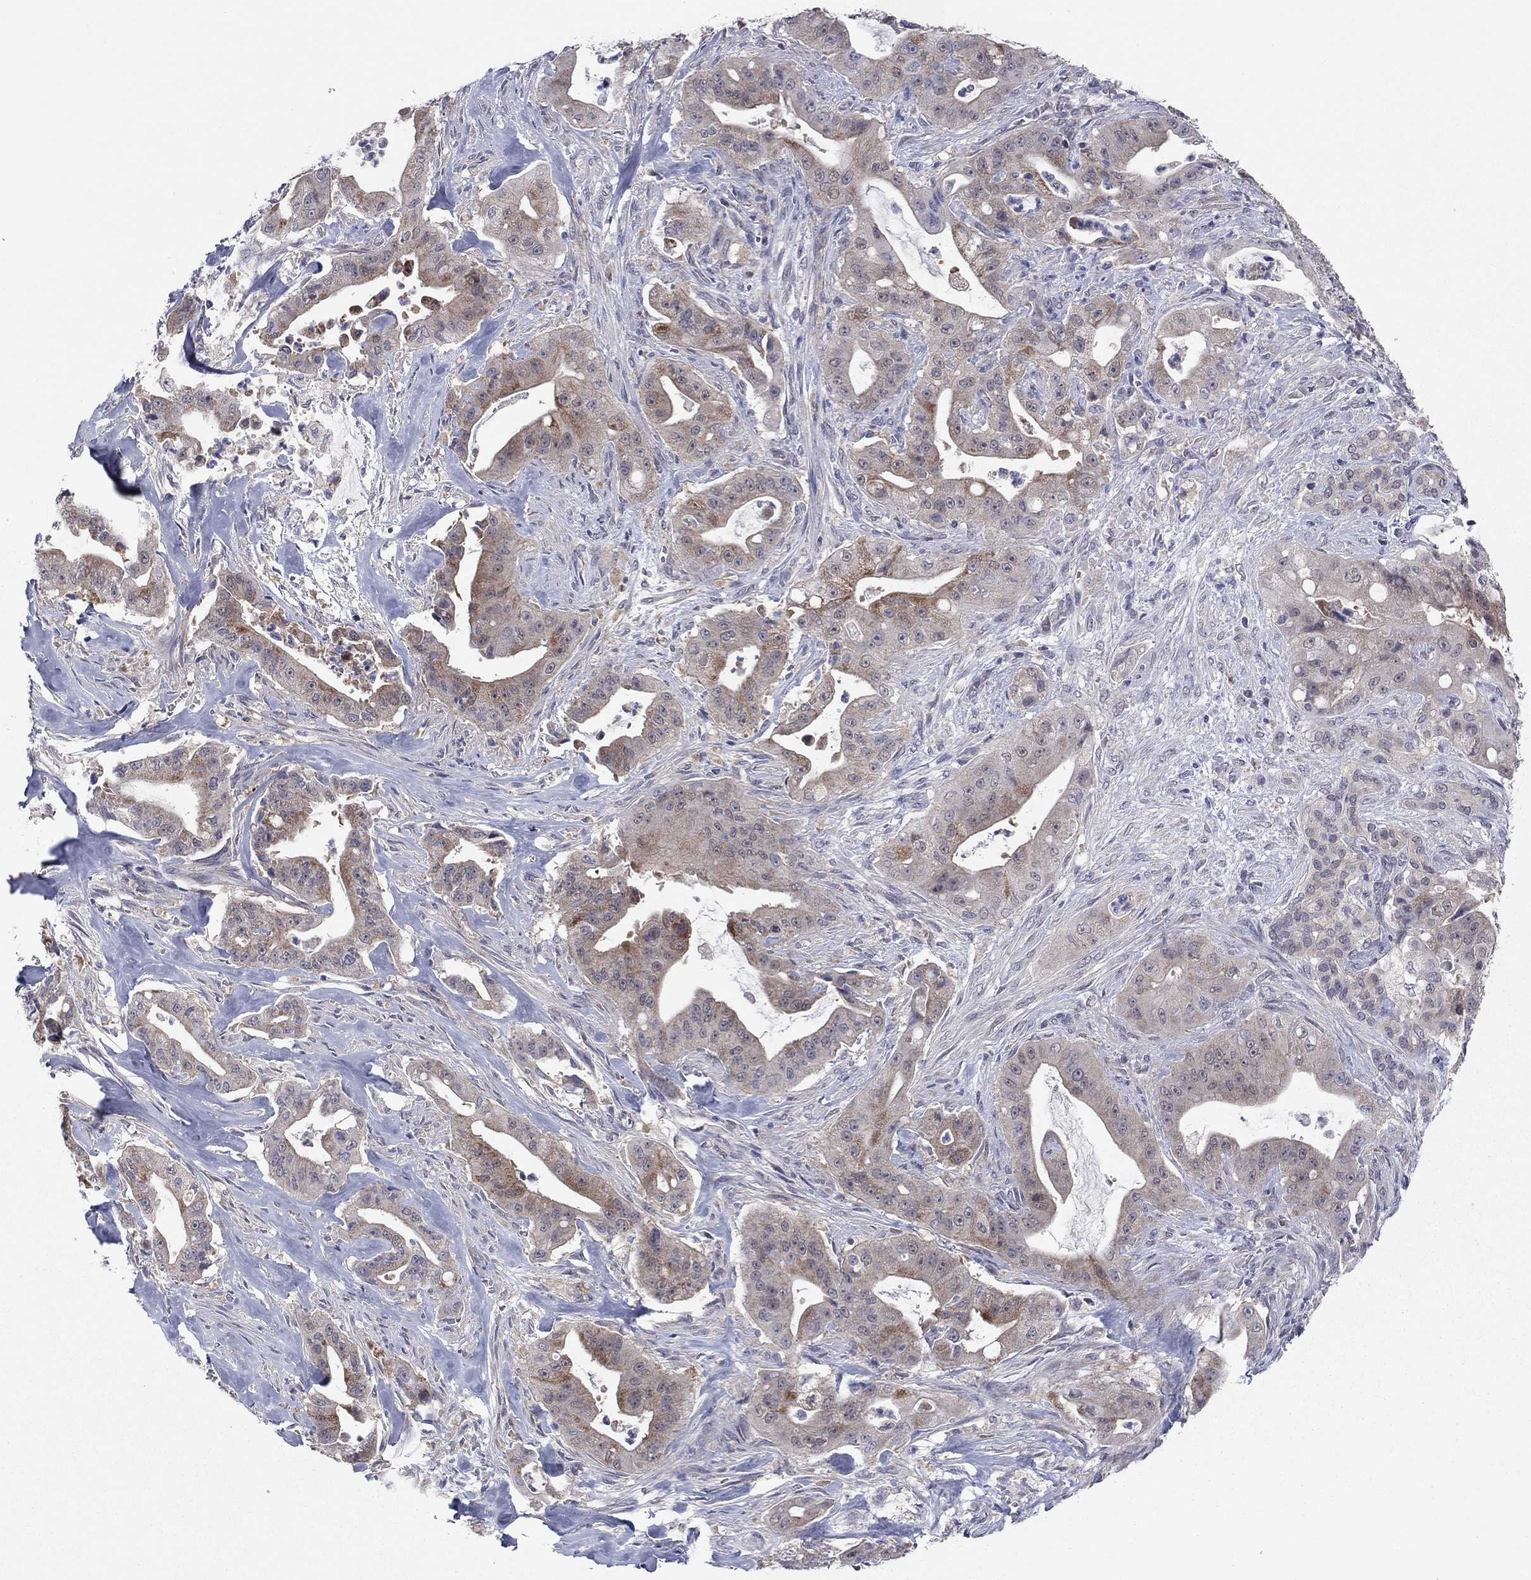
{"staining": {"intensity": "moderate", "quantity": "<25%", "location": "cytoplasmic/membranous"}, "tissue": "pancreatic cancer", "cell_type": "Tumor cells", "image_type": "cancer", "snomed": [{"axis": "morphology", "description": "Normal tissue, NOS"}, {"axis": "morphology", "description": "Inflammation, NOS"}, {"axis": "morphology", "description": "Adenocarcinoma, NOS"}, {"axis": "topography", "description": "Pancreas"}], "caption": "Tumor cells exhibit low levels of moderate cytoplasmic/membranous positivity in about <25% of cells in human pancreatic cancer.", "gene": "GRHPR", "patient": {"sex": "male", "age": 57}}